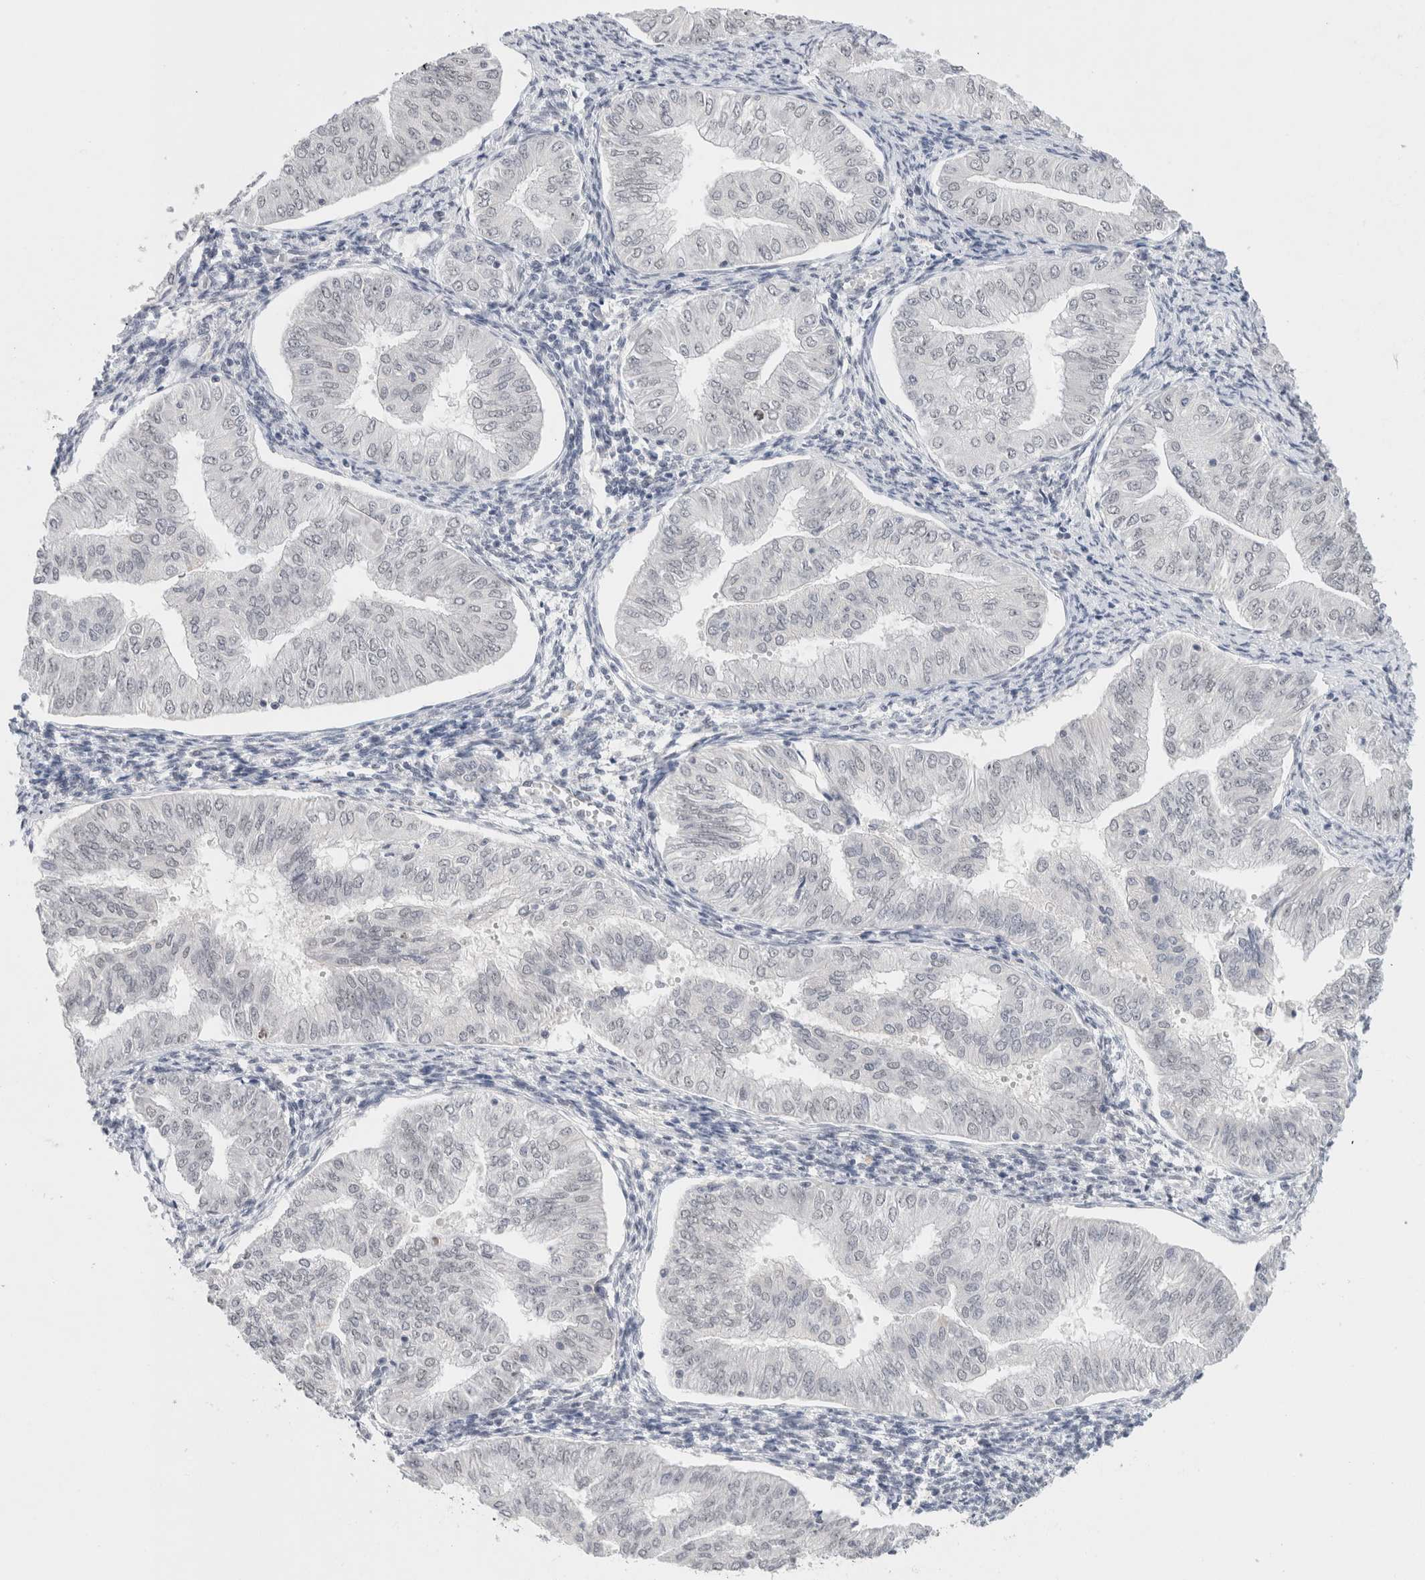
{"staining": {"intensity": "negative", "quantity": "none", "location": "none"}, "tissue": "endometrial cancer", "cell_type": "Tumor cells", "image_type": "cancer", "snomed": [{"axis": "morphology", "description": "Normal tissue, NOS"}, {"axis": "morphology", "description": "Adenocarcinoma, NOS"}, {"axis": "topography", "description": "Endometrium"}], "caption": "The micrograph reveals no staining of tumor cells in endometrial adenocarcinoma.", "gene": "COPS7A", "patient": {"sex": "female", "age": 53}}